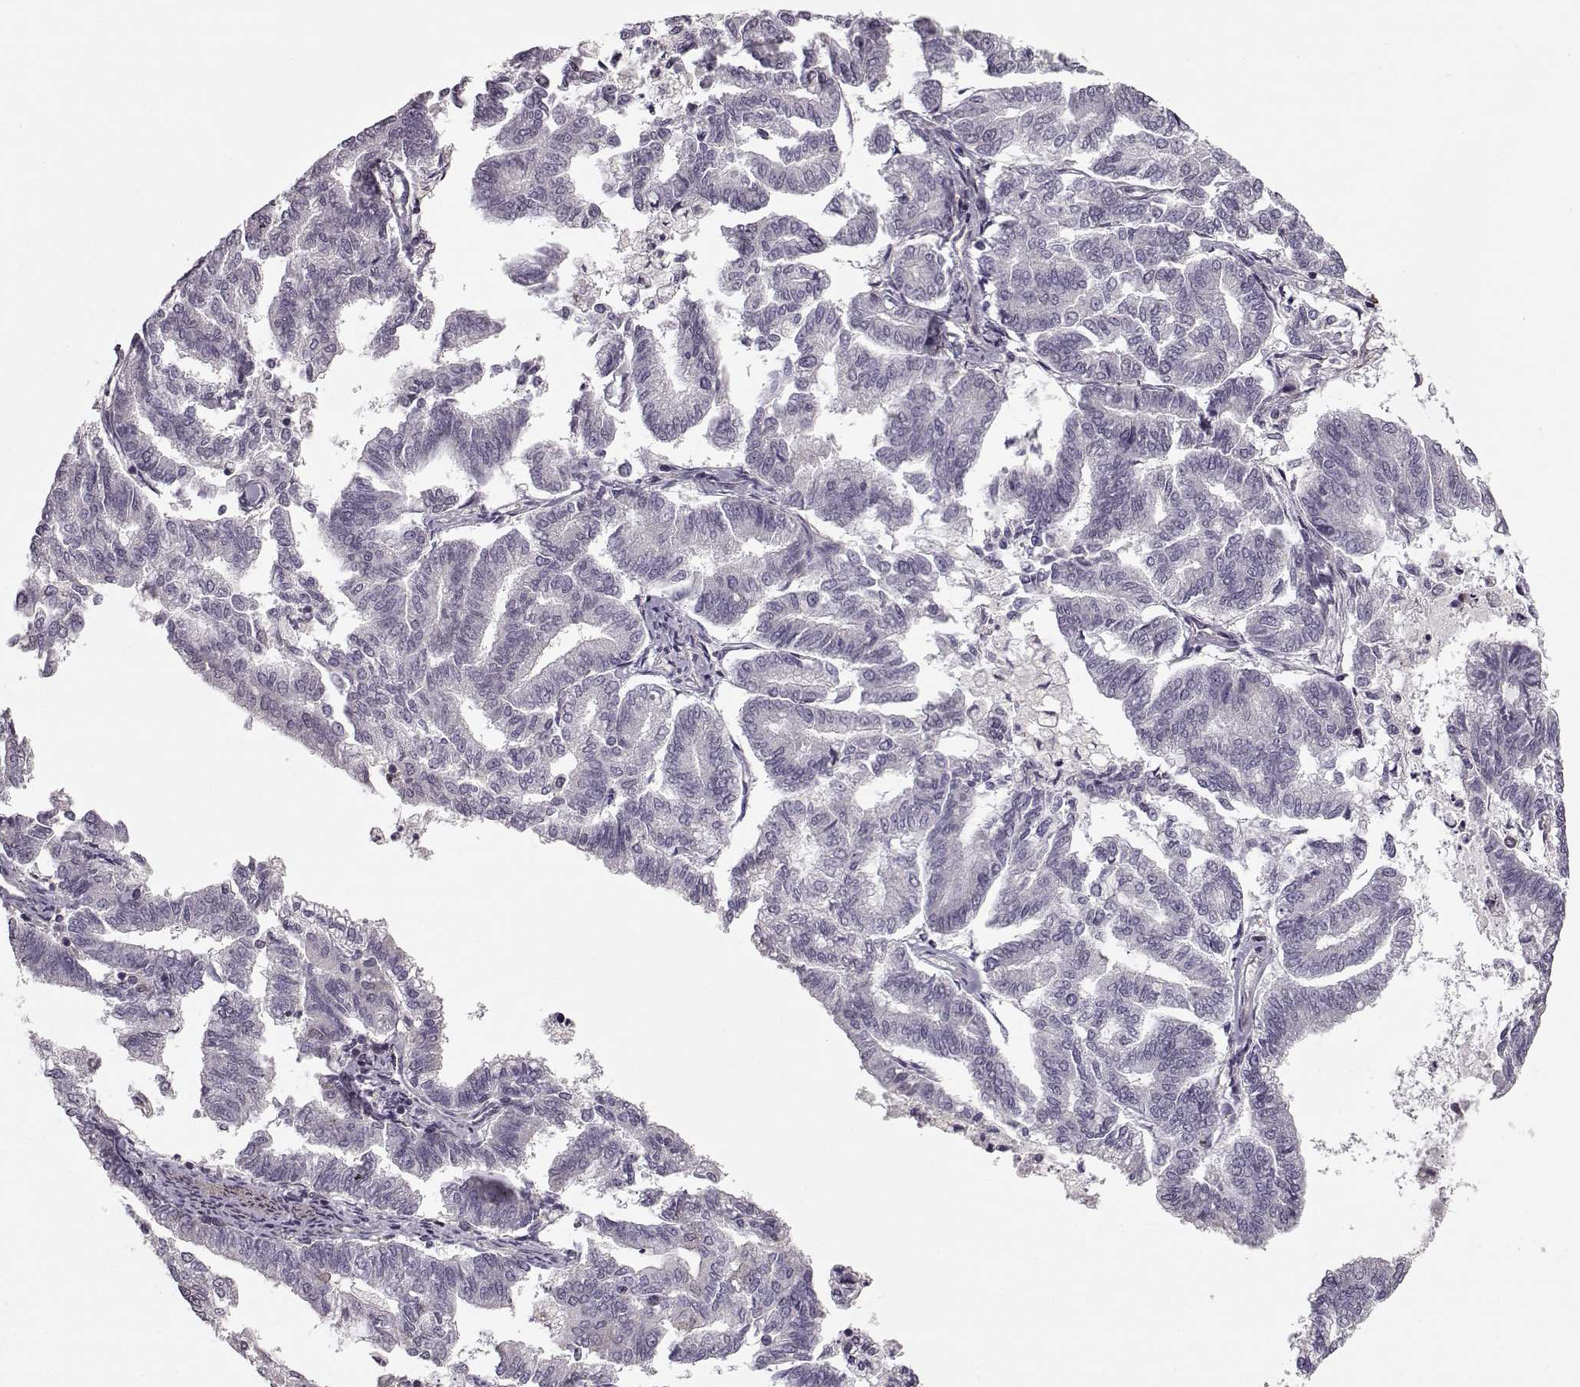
{"staining": {"intensity": "negative", "quantity": "none", "location": "none"}, "tissue": "endometrial cancer", "cell_type": "Tumor cells", "image_type": "cancer", "snomed": [{"axis": "morphology", "description": "Adenocarcinoma, NOS"}, {"axis": "topography", "description": "Endometrium"}], "caption": "Histopathology image shows no significant protein positivity in tumor cells of endometrial cancer (adenocarcinoma).", "gene": "SLAIN2", "patient": {"sex": "female", "age": 79}}